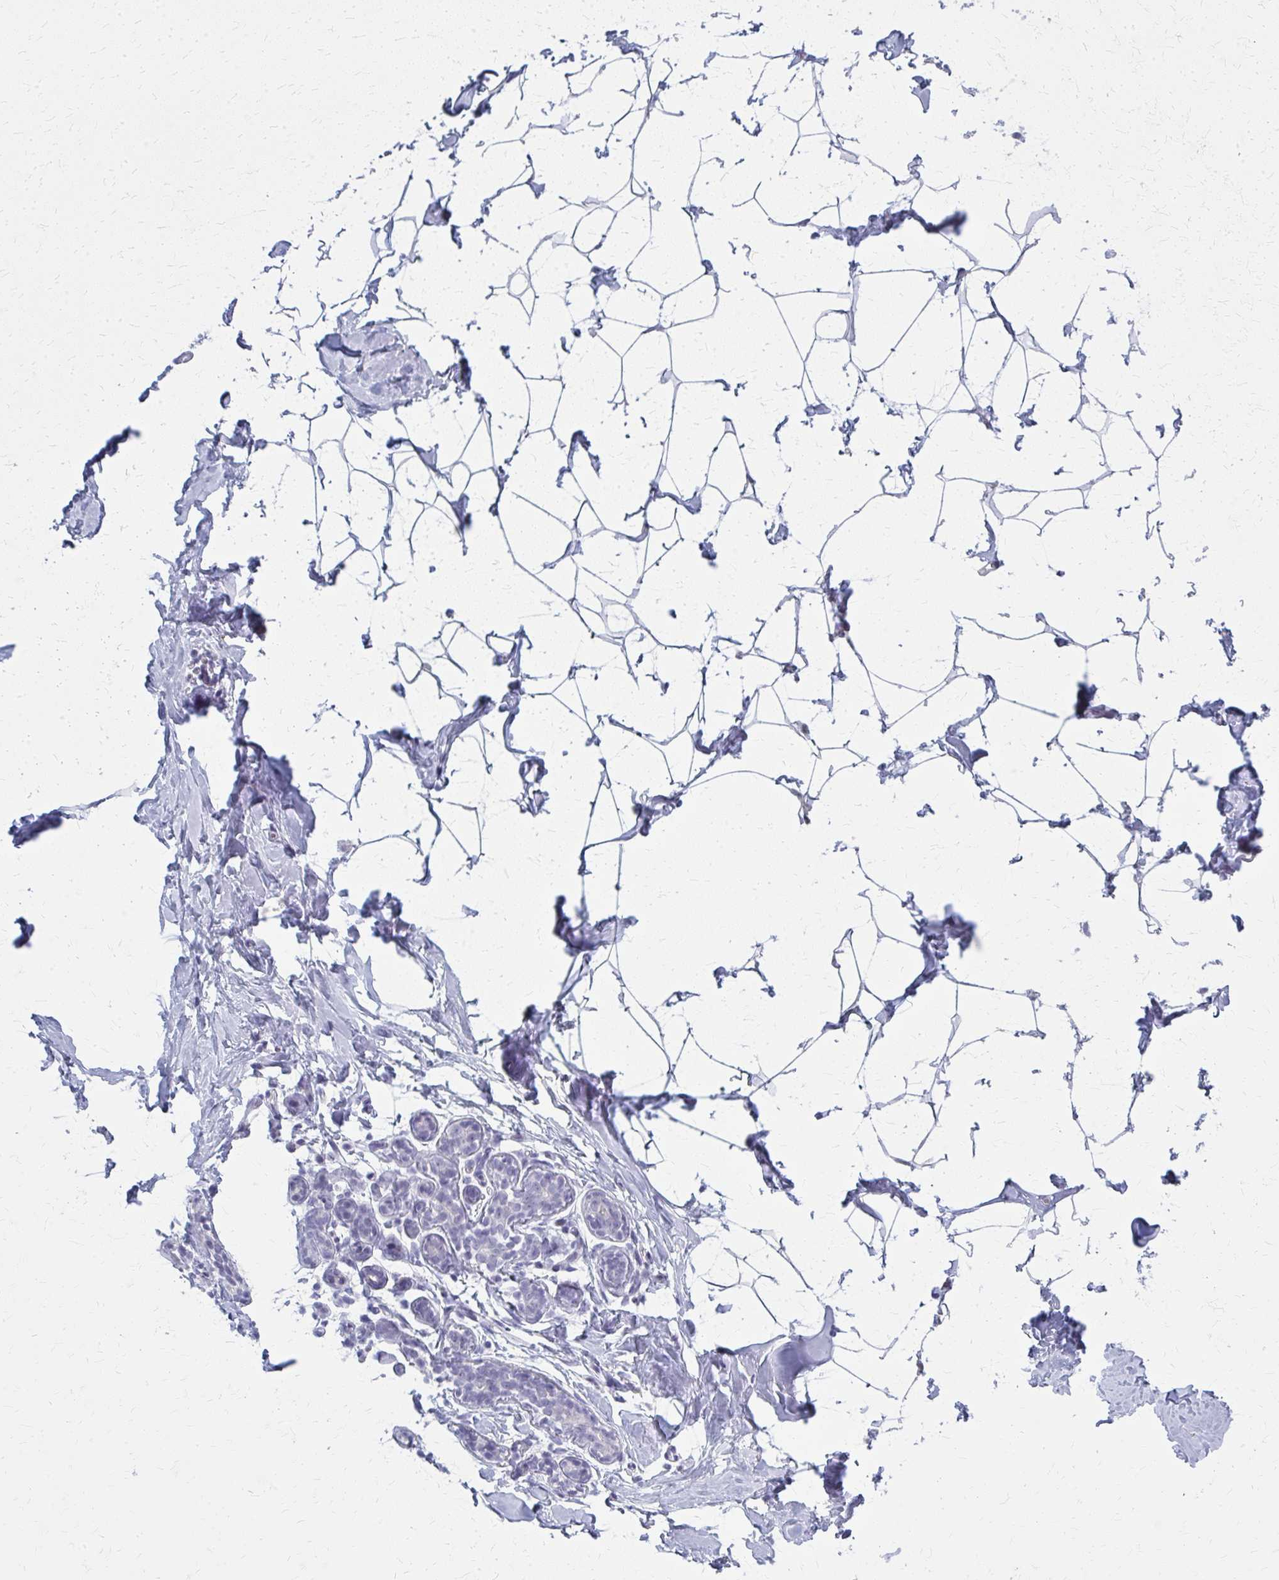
{"staining": {"intensity": "negative", "quantity": "none", "location": "none"}, "tissue": "breast", "cell_type": "Adipocytes", "image_type": "normal", "snomed": [{"axis": "morphology", "description": "Normal tissue, NOS"}, {"axis": "topography", "description": "Breast"}], "caption": "There is no significant staining in adipocytes of breast. Nuclei are stained in blue.", "gene": "CASQ2", "patient": {"sex": "female", "age": 32}}